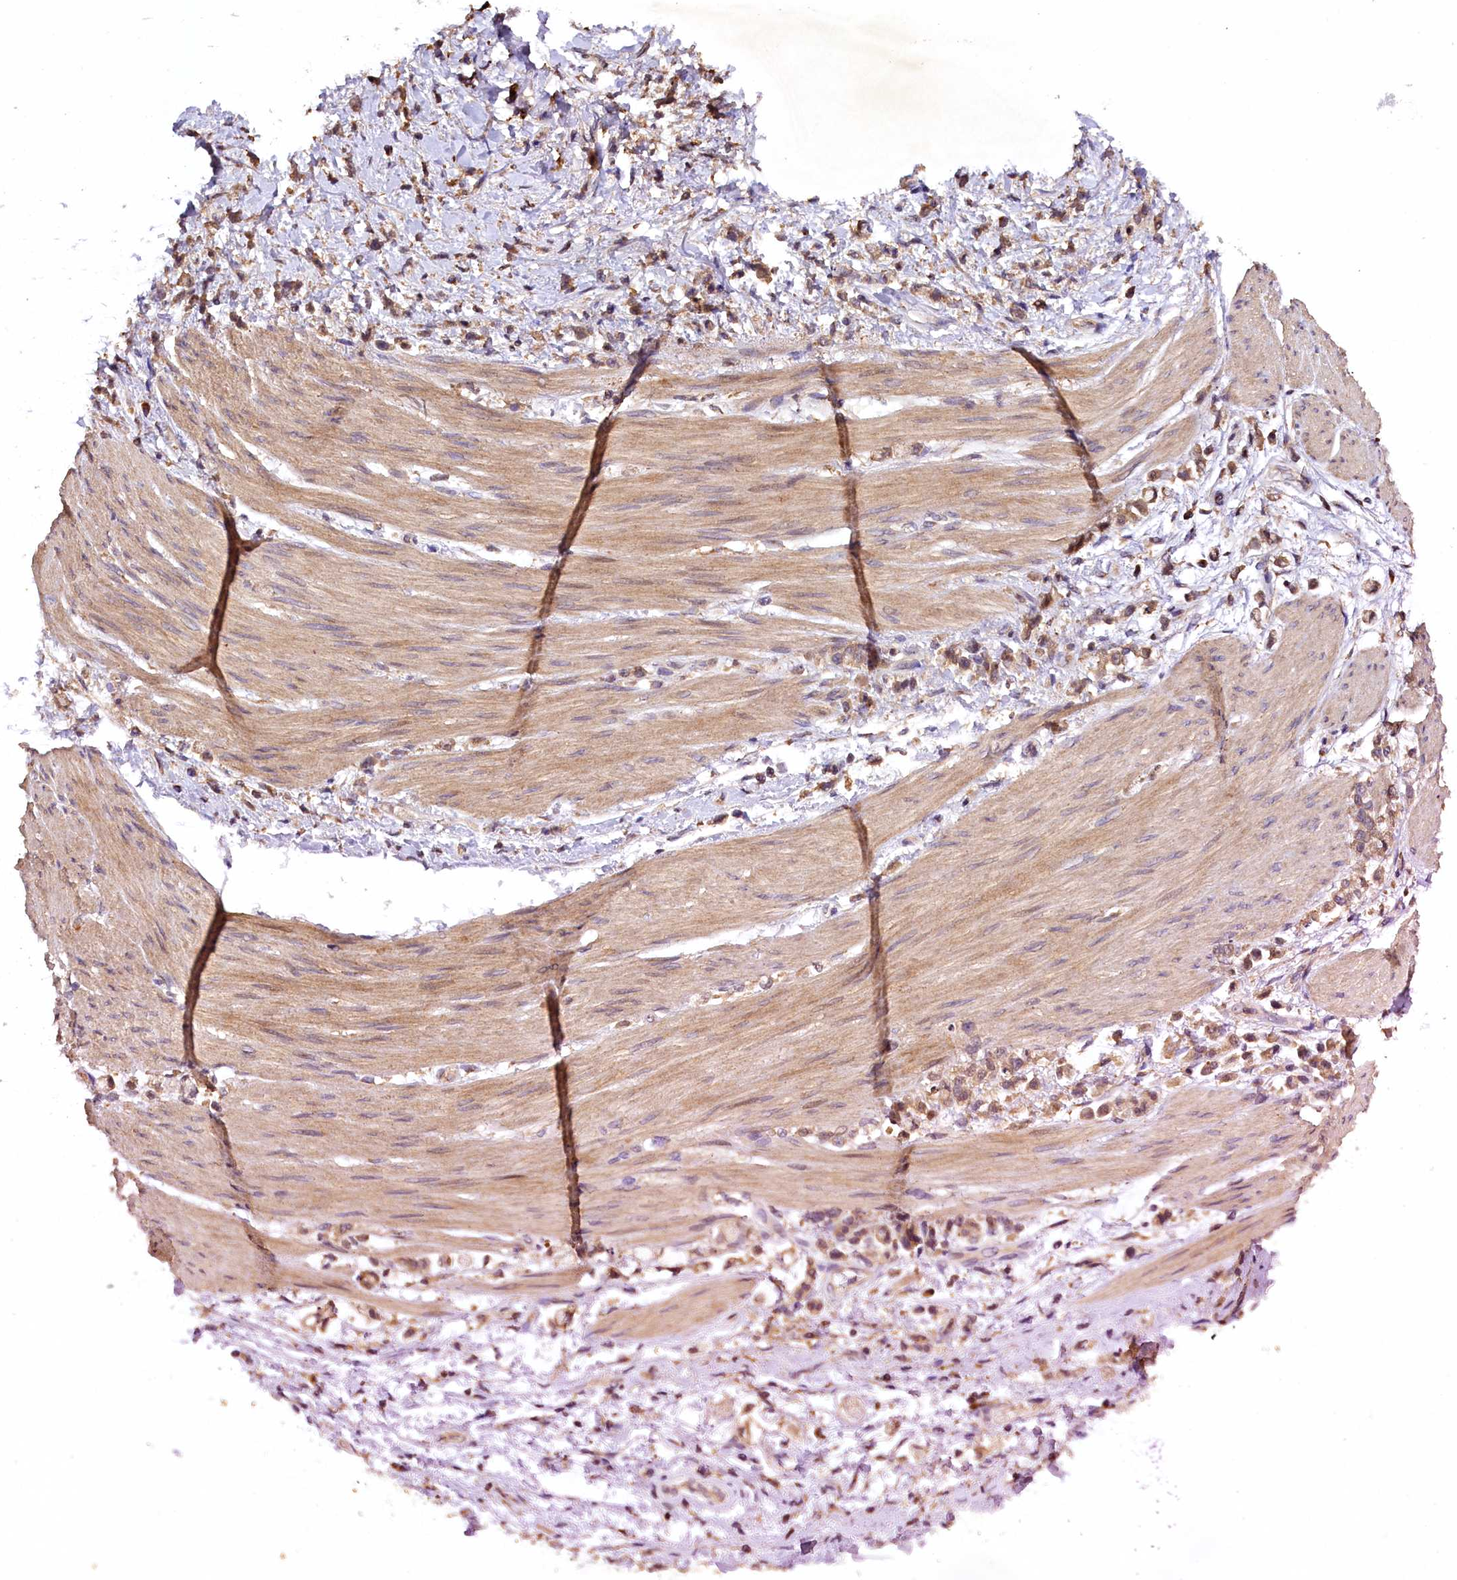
{"staining": {"intensity": "moderate", "quantity": ">75%", "location": "cytoplasmic/membranous"}, "tissue": "stomach cancer", "cell_type": "Tumor cells", "image_type": "cancer", "snomed": [{"axis": "morphology", "description": "Adenocarcinoma, NOS"}, {"axis": "topography", "description": "Stomach"}], "caption": "Immunohistochemistry micrograph of stomach adenocarcinoma stained for a protein (brown), which reveals medium levels of moderate cytoplasmic/membranous staining in approximately >75% of tumor cells.", "gene": "PLXNB1", "patient": {"sex": "female", "age": 60}}